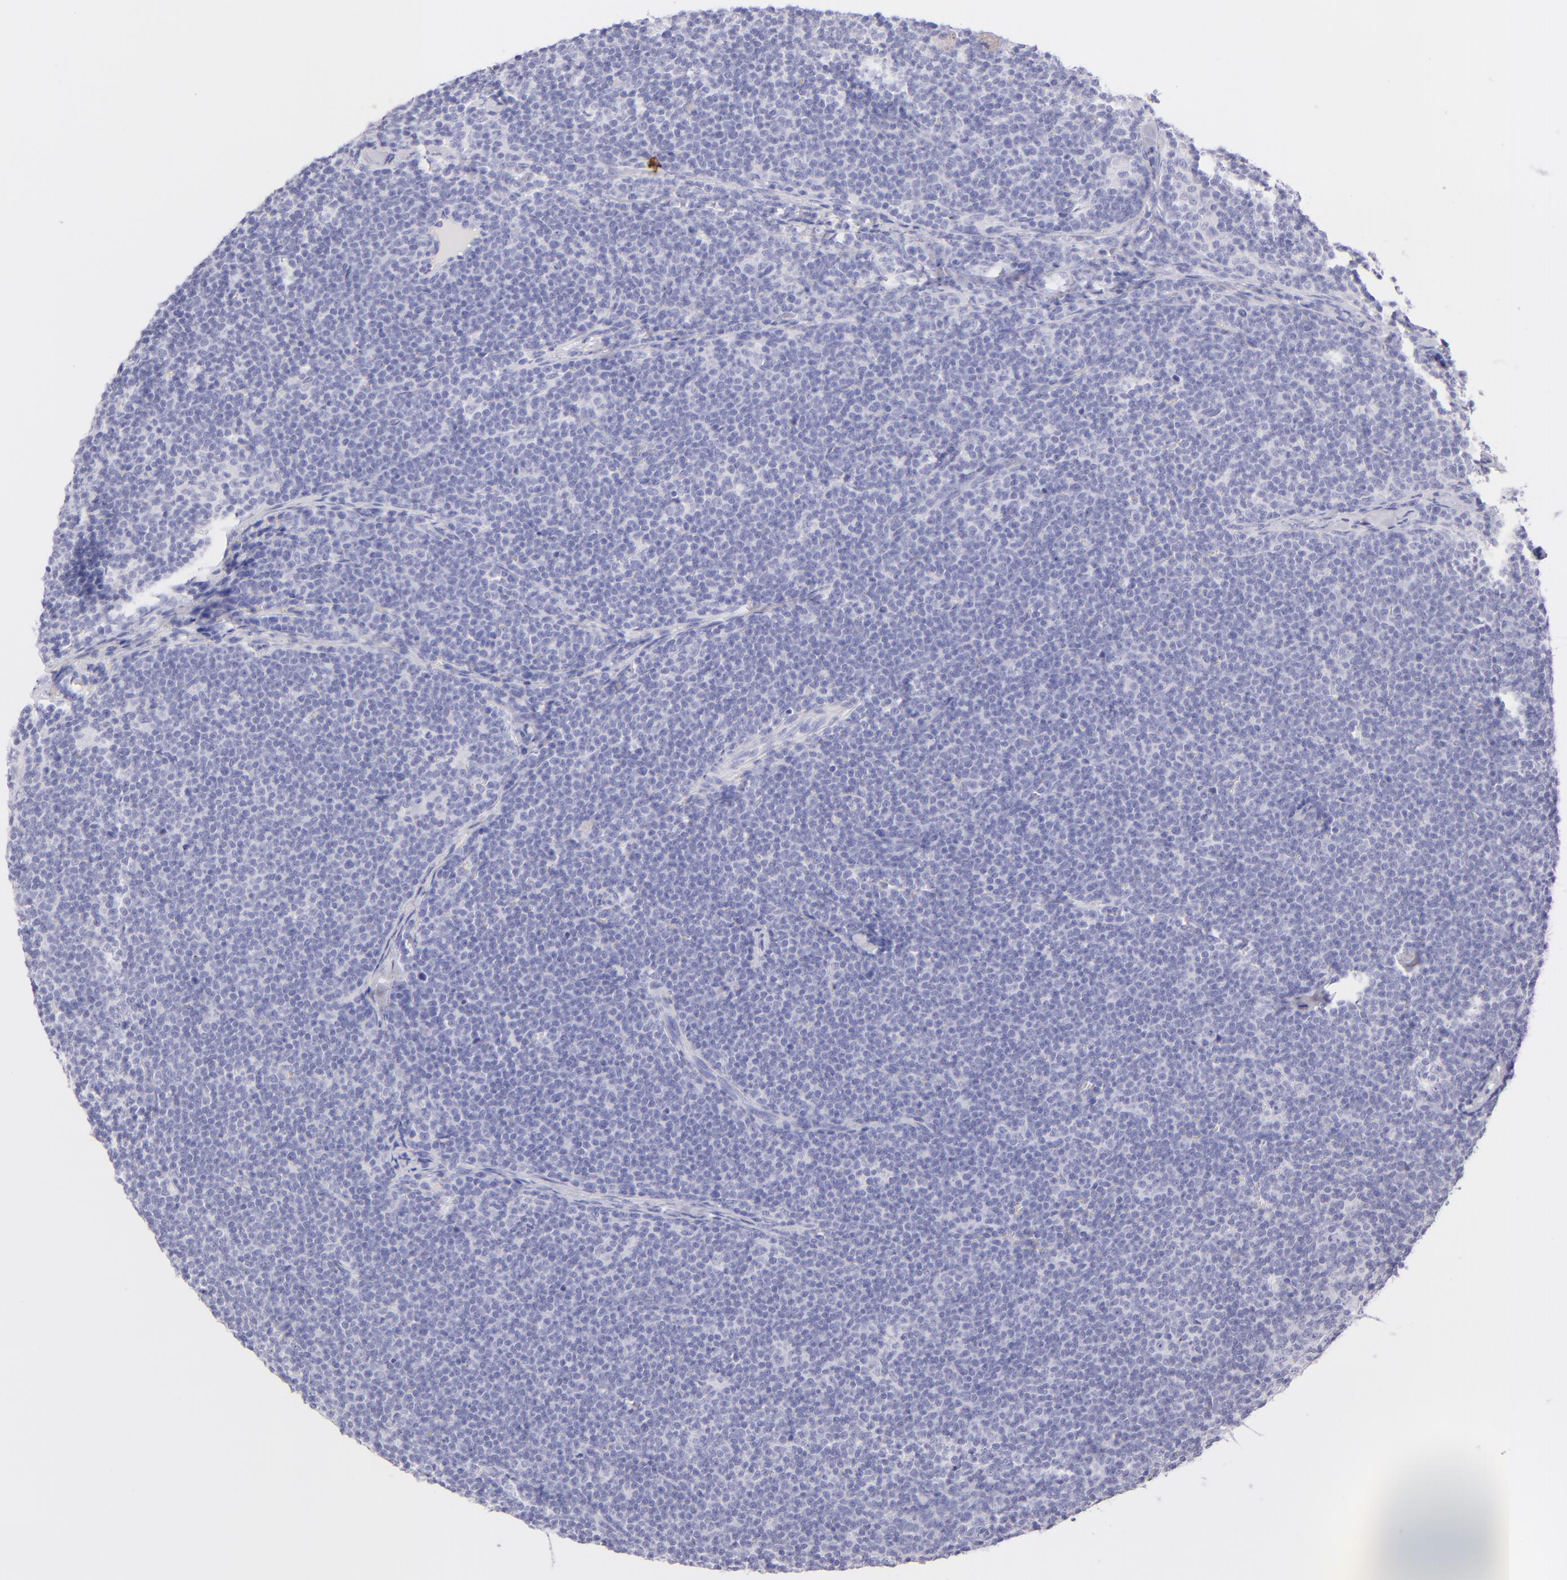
{"staining": {"intensity": "negative", "quantity": "none", "location": "none"}, "tissue": "lymphoma", "cell_type": "Tumor cells", "image_type": "cancer", "snomed": [{"axis": "morphology", "description": "Malignant lymphoma, non-Hodgkin's type, High grade"}, {"axis": "topography", "description": "Lymph node"}], "caption": "DAB immunohistochemical staining of lymphoma reveals no significant positivity in tumor cells.", "gene": "SDC1", "patient": {"sex": "female", "age": 58}}